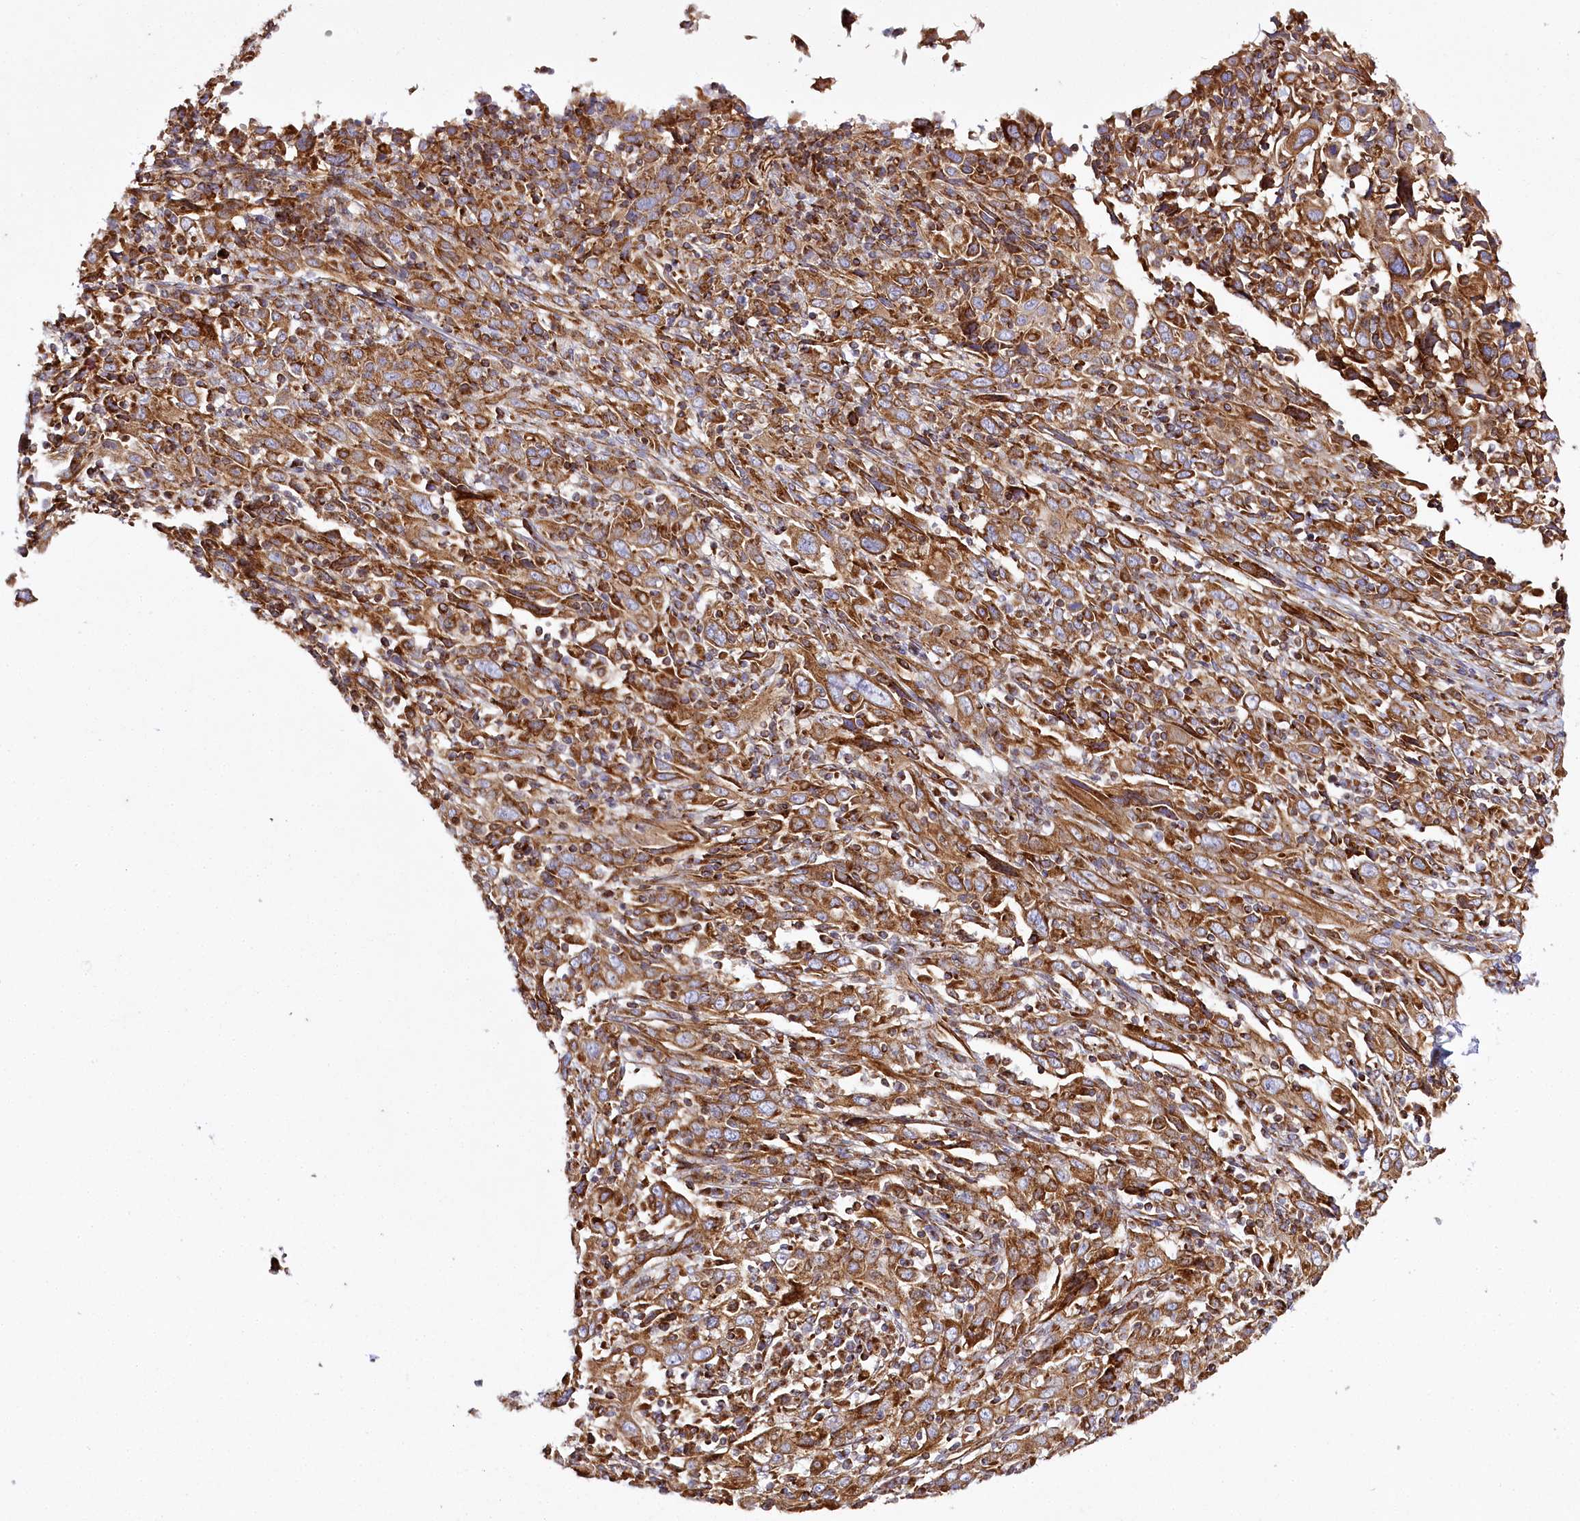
{"staining": {"intensity": "moderate", "quantity": ">75%", "location": "cytoplasmic/membranous"}, "tissue": "cervical cancer", "cell_type": "Tumor cells", "image_type": "cancer", "snomed": [{"axis": "morphology", "description": "Squamous cell carcinoma, NOS"}, {"axis": "topography", "description": "Cervix"}], "caption": "The immunohistochemical stain highlights moderate cytoplasmic/membranous expression in tumor cells of cervical cancer tissue.", "gene": "THUMPD3", "patient": {"sex": "female", "age": 46}}